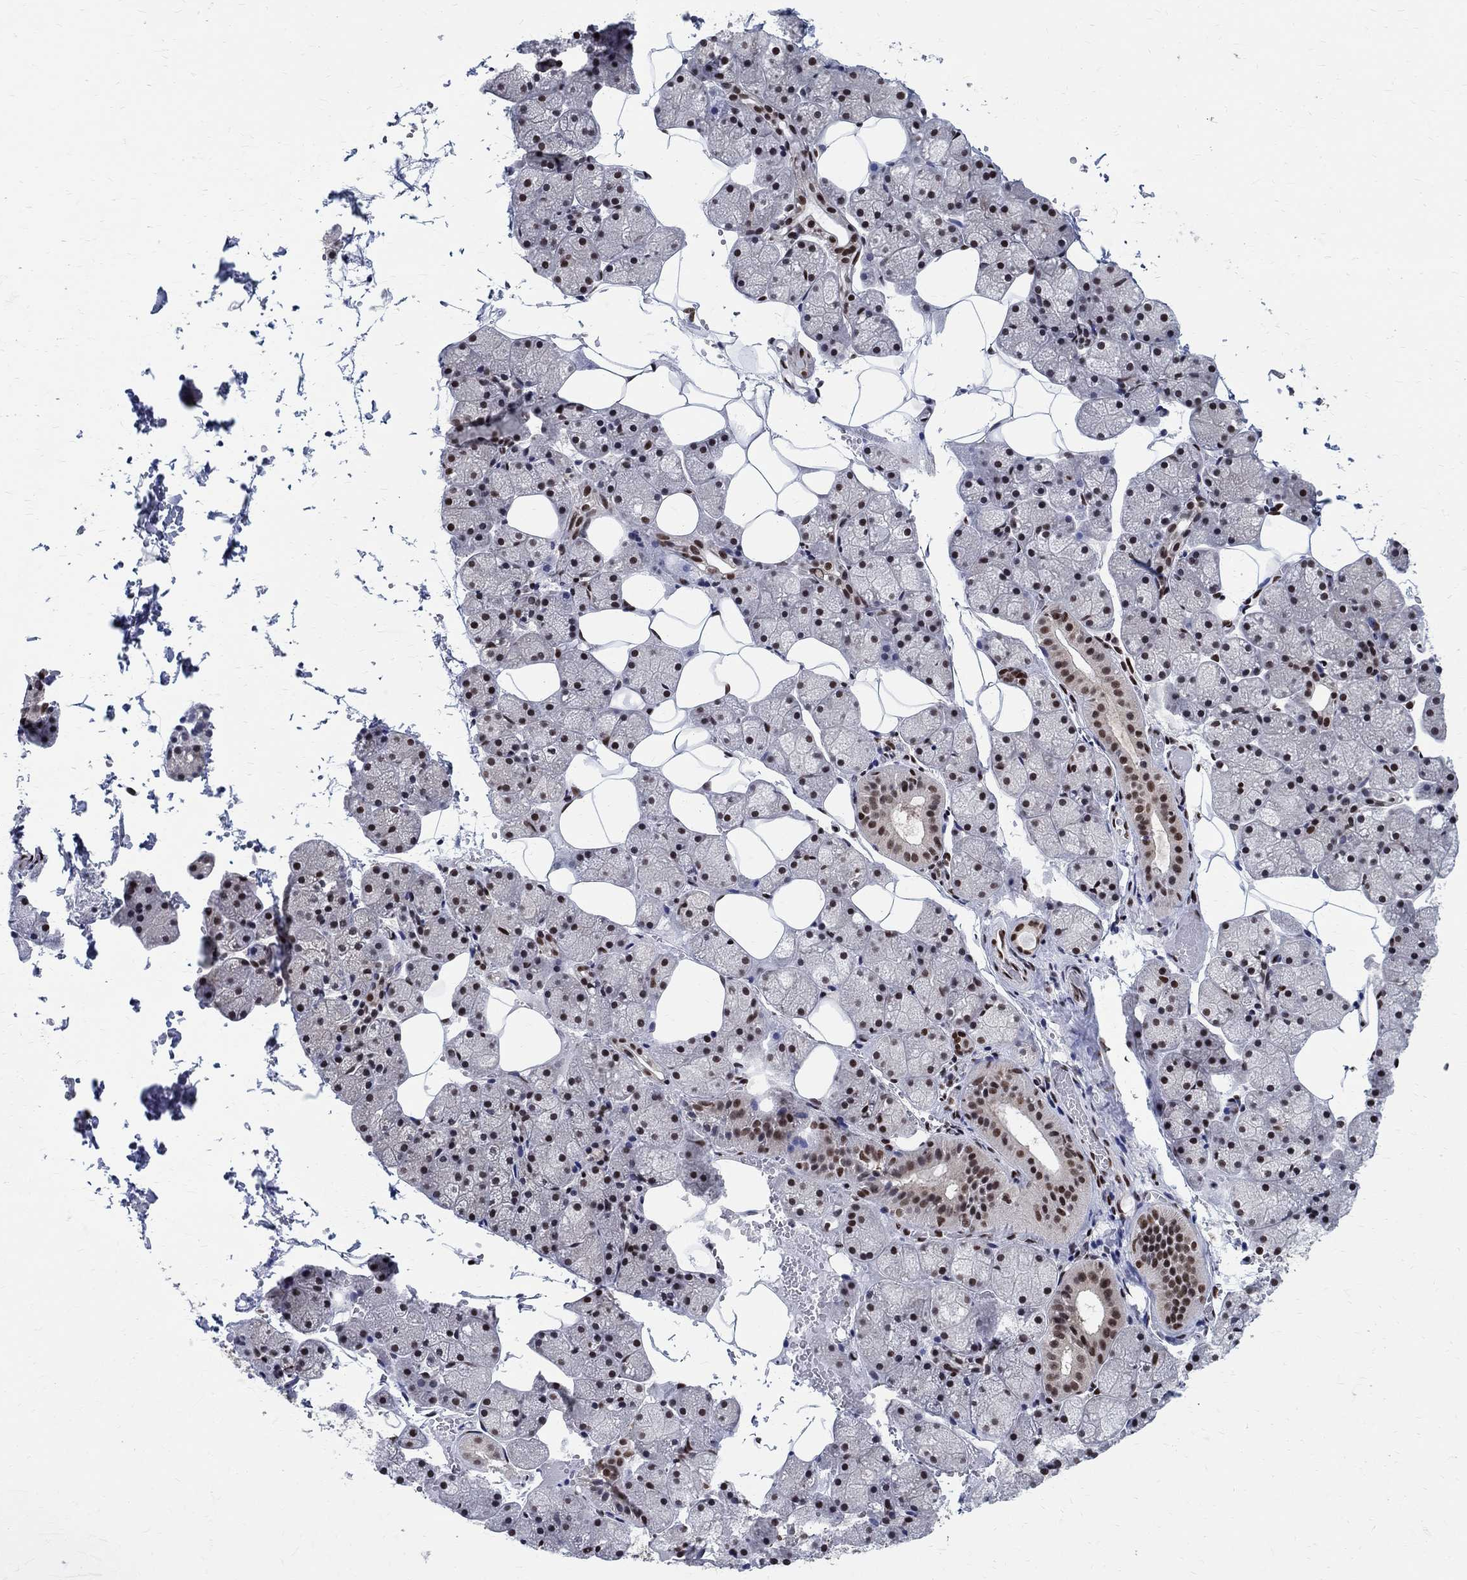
{"staining": {"intensity": "strong", "quantity": "25%-75%", "location": "nuclear"}, "tissue": "salivary gland", "cell_type": "Glandular cells", "image_type": "normal", "snomed": [{"axis": "morphology", "description": "Normal tissue, NOS"}, {"axis": "topography", "description": "Salivary gland"}], "caption": "Immunohistochemical staining of unremarkable human salivary gland reveals strong nuclear protein staining in about 25%-75% of glandular cells. Using DAB (brown) and hematoxylin (blue) stains, captured at high magnification using brightfield microscopy.", "gene": "FBXO16", "patient": {"sex": "male", "age": 38}}